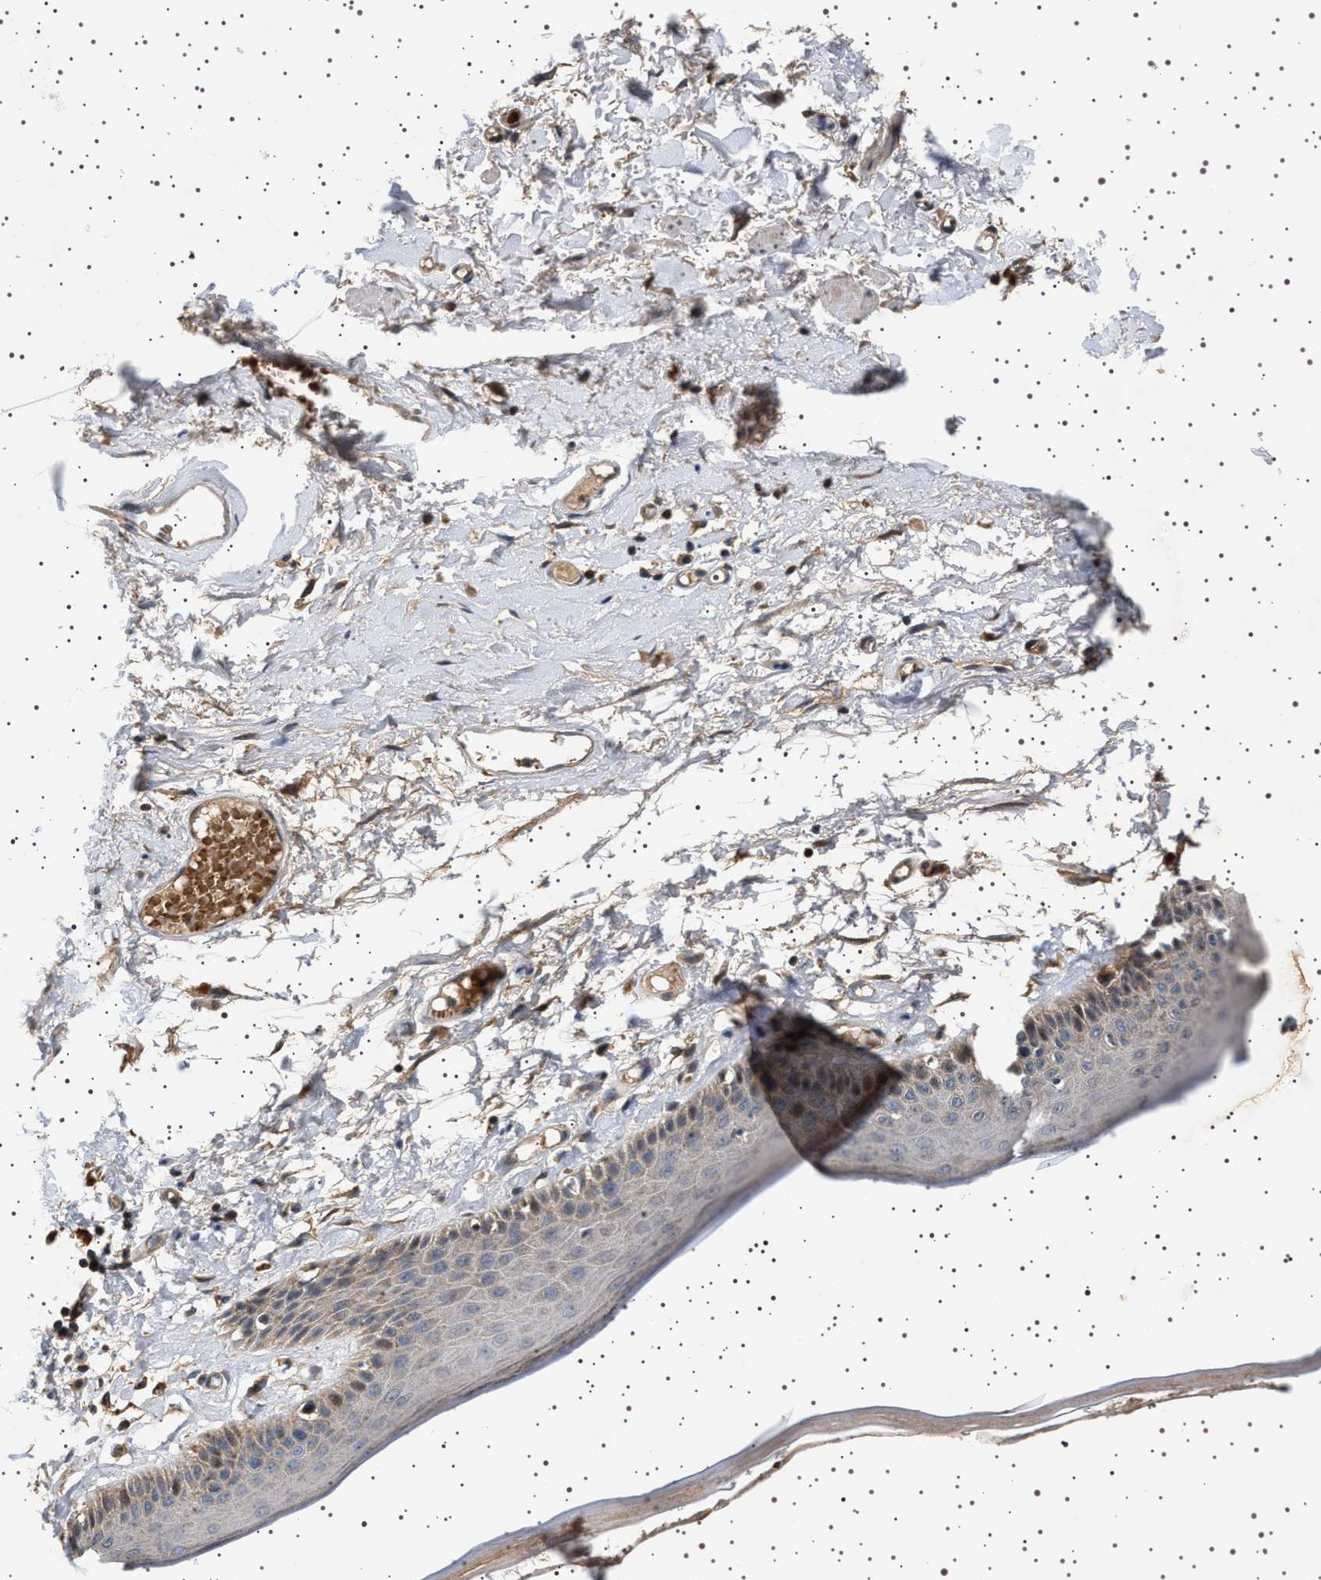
{"staining": {"intensity": "weak", "quantity": "<25%", "location": "cytoplasmic/membranous"}, "tissue": "skin", "cell_type": "Epidermal cells", "image_type": "normal", "snomed": [{"axis": "morphology", "description": "Normal tissue, NOS"}, {"axis": "topography", "description": "Vulva"}], "caption": "Epidermal cells show no significant staining in benign skin. Nuclei are stained in blue.", "gene": "GUCY1B1", "patient": {"sex": "female", "age": 73}}